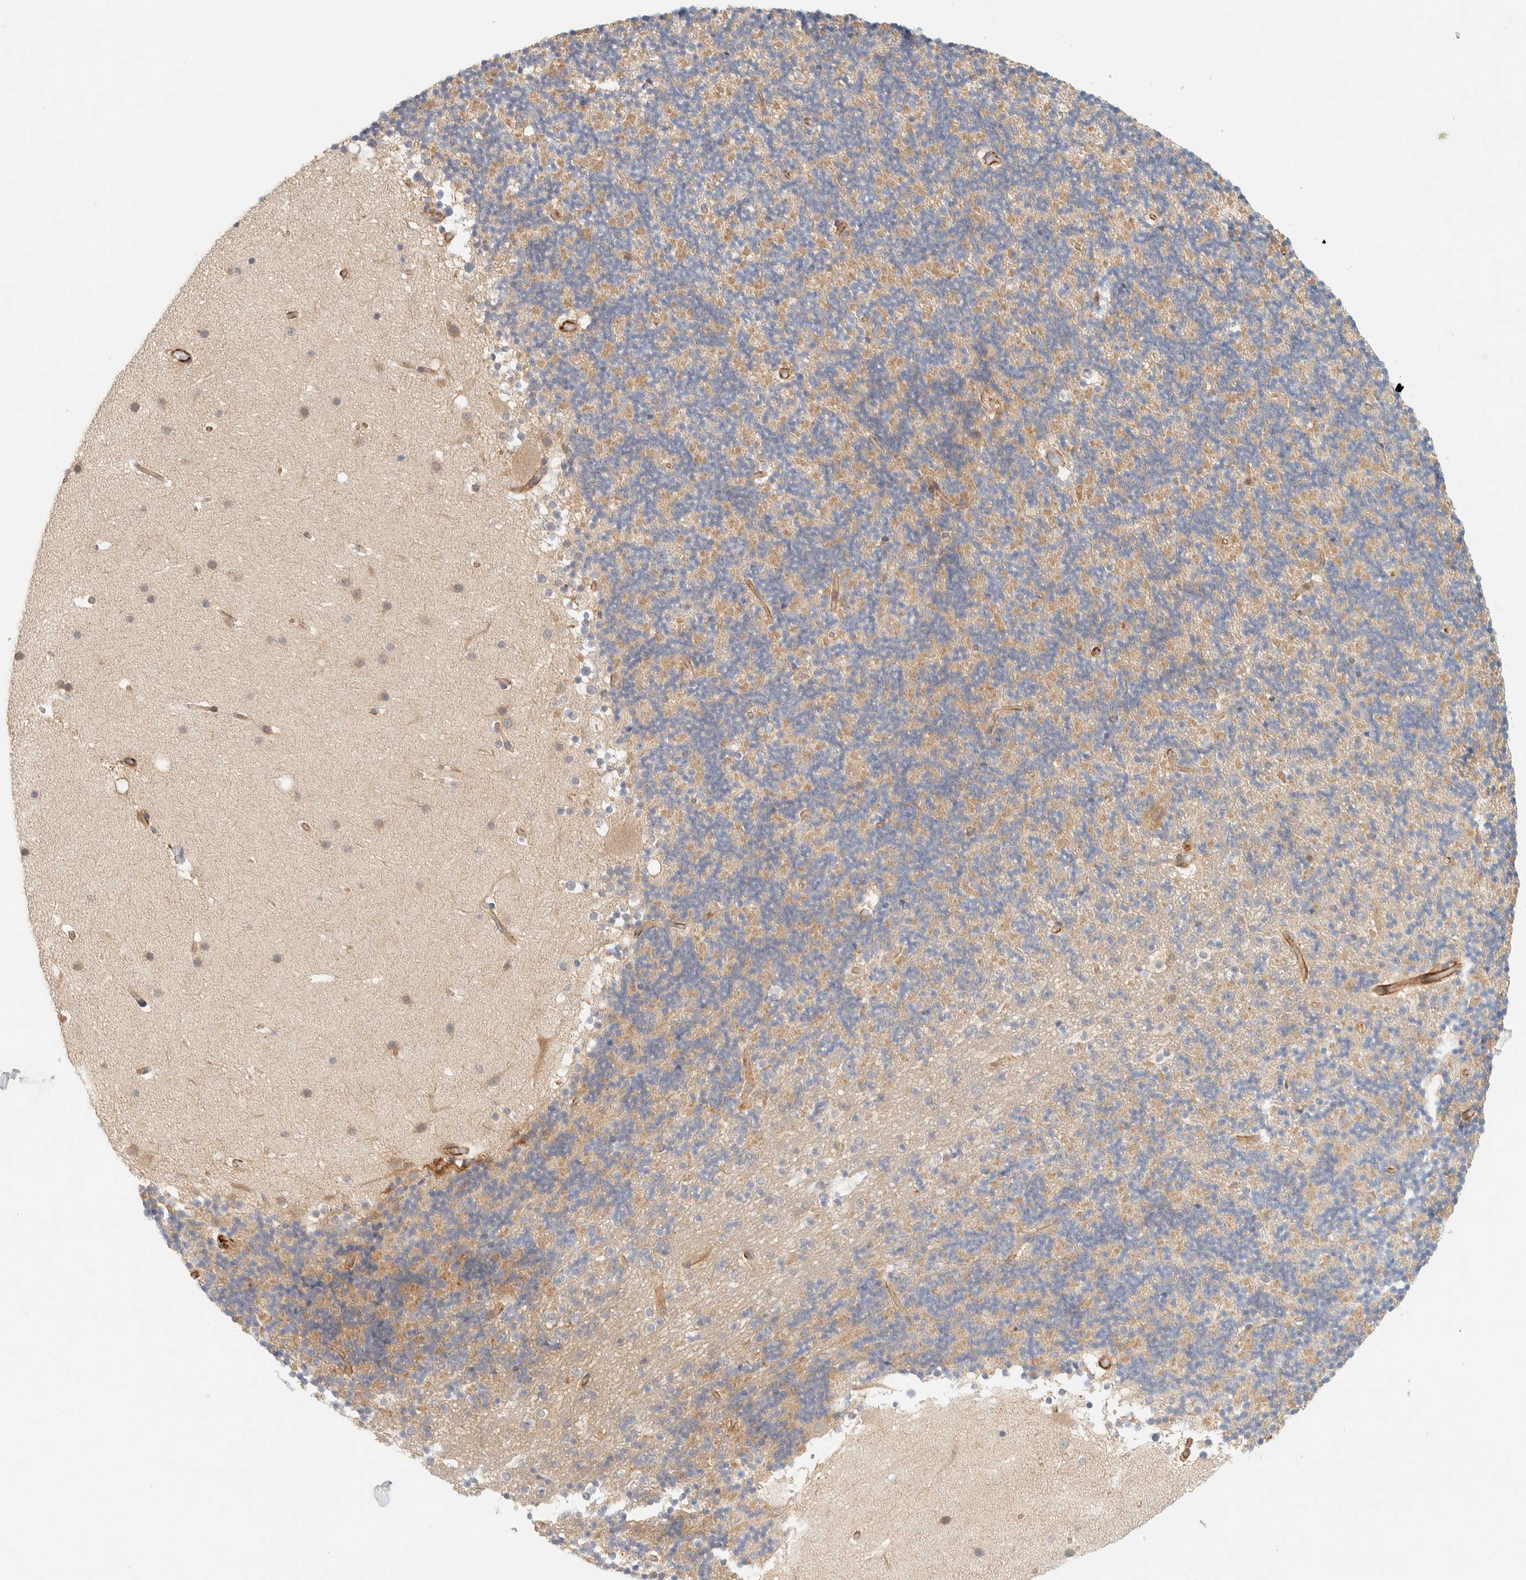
{"staining": {"intensity": "weak", "quantity": ">75%", "location": "cytoplasmic/membranous"}, "tissue": "cerebellum", "cell_type": "Cells in granular layer", "image_type": "normal", "snomed": [{"axis": "morphology", "description": "Normal tissue, NOS"}, {"axis": "topography", "description": "Cerebellum"}], "caption": "IHC photomicrograph of unremarkable cerebellum: human cerebellum stained using immunohistochemistry reveals low levels of weak protein expression localized specifically in the cytoplasmic/membranous of cells in granular layer, appearing as a cytoplasmic/membranous brown color.", "gene": "FAT1", "patient": {"sex": "male", "age": 57}}